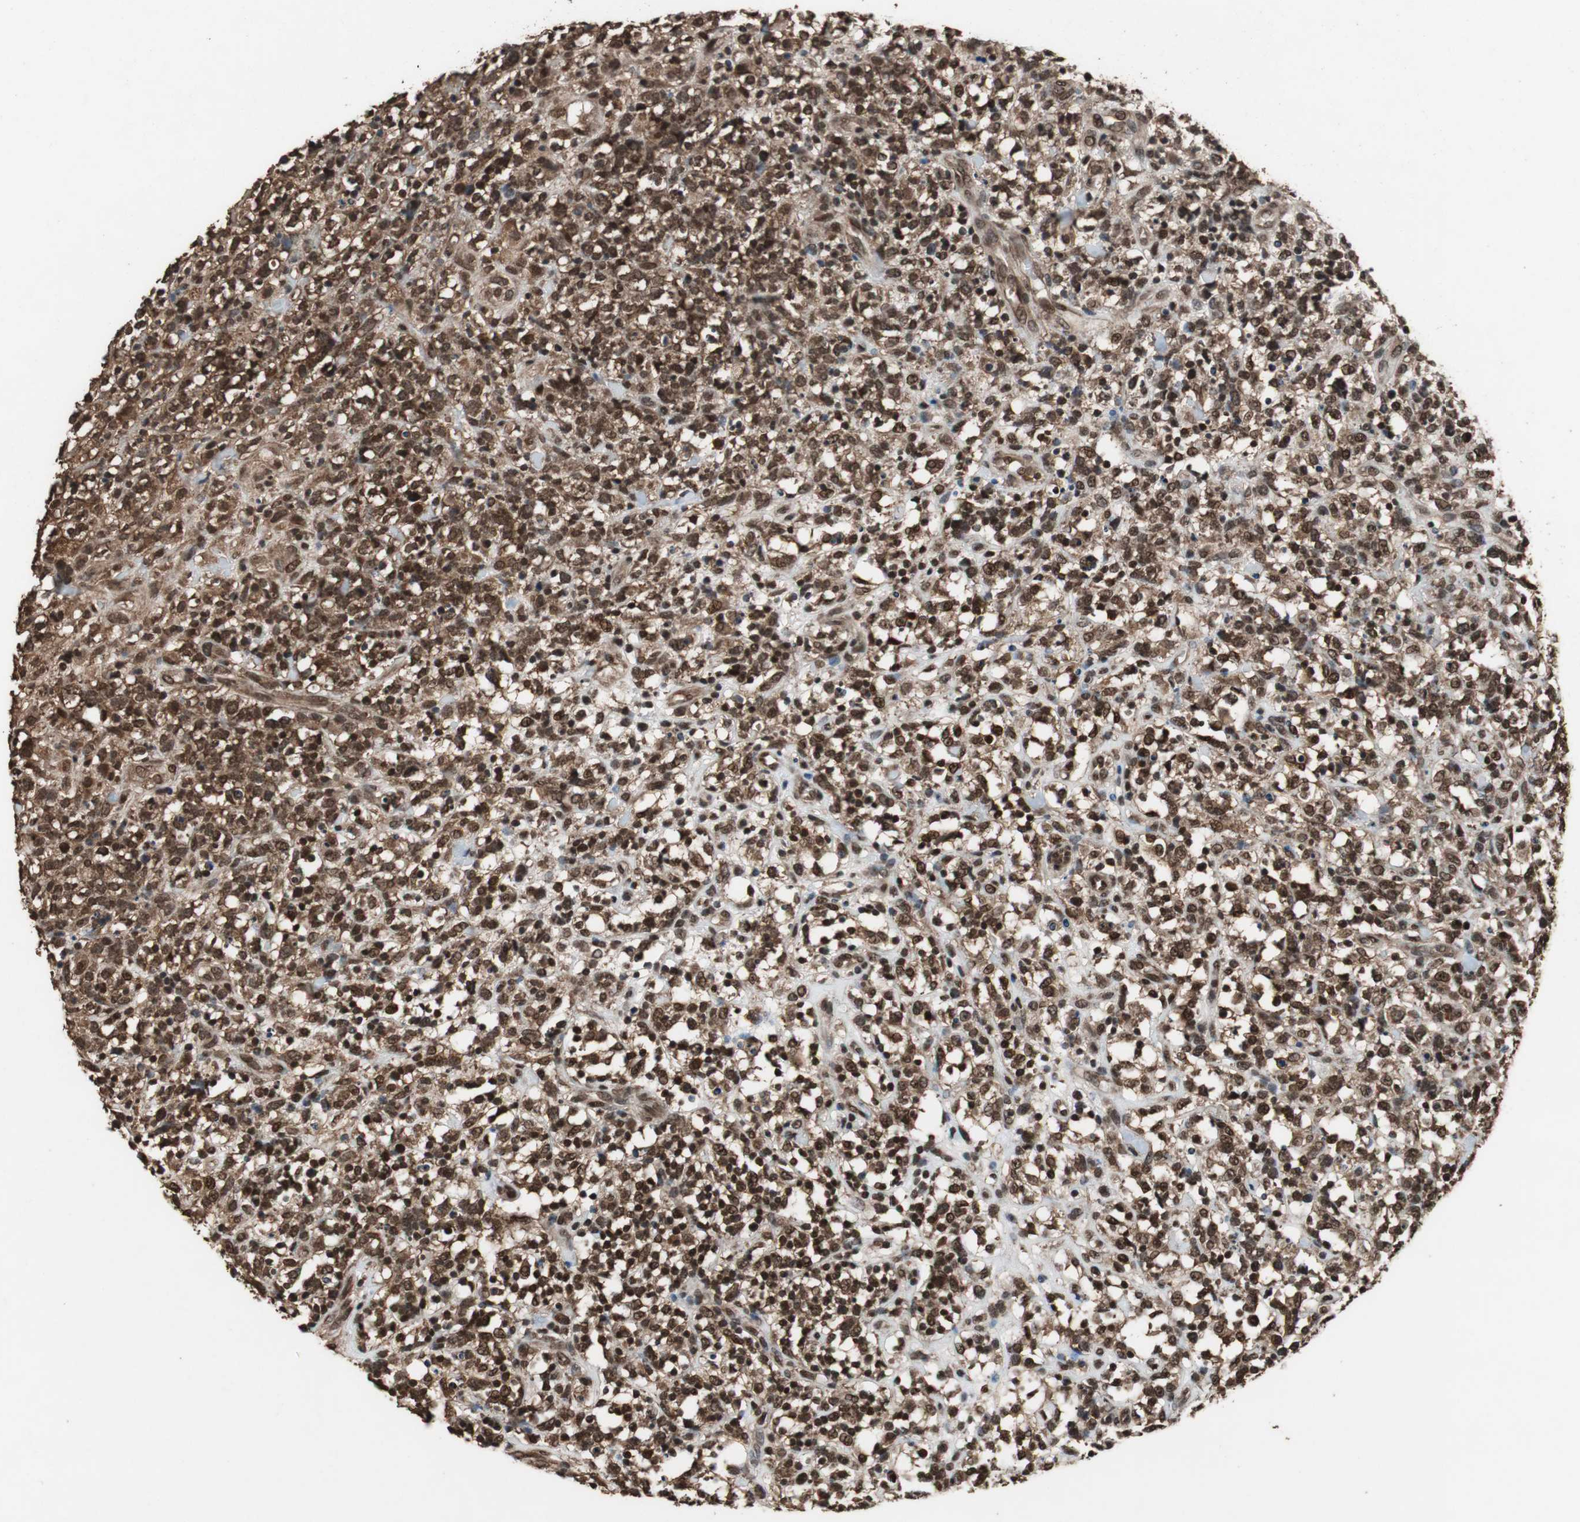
{"staining": {"intensity": "strong", "quantity": ">75%", "location": "cytoplasmic/membranous,nuclear"}, "tissue": "lymphoma", "cell_type": "Tumor cells", "image_type": "cancer", "snomed": [{"axis": "morphology", "description": "Malignant lymphoma, non-Hodgkin's type, High grade"}, {"axis": "topography", "description": "Lymph node"}], "caption": "Tumor cells reveal high levels of strong cytoplasmic/membranous and nuclear positivity in approximately >75% of cells in malignant lymphoma, non-Hodgkin's type (high-grade). Nuclei are stained in blue.", "gene": "ZNF18", "patient": {"sex": "female", "age": 73}}